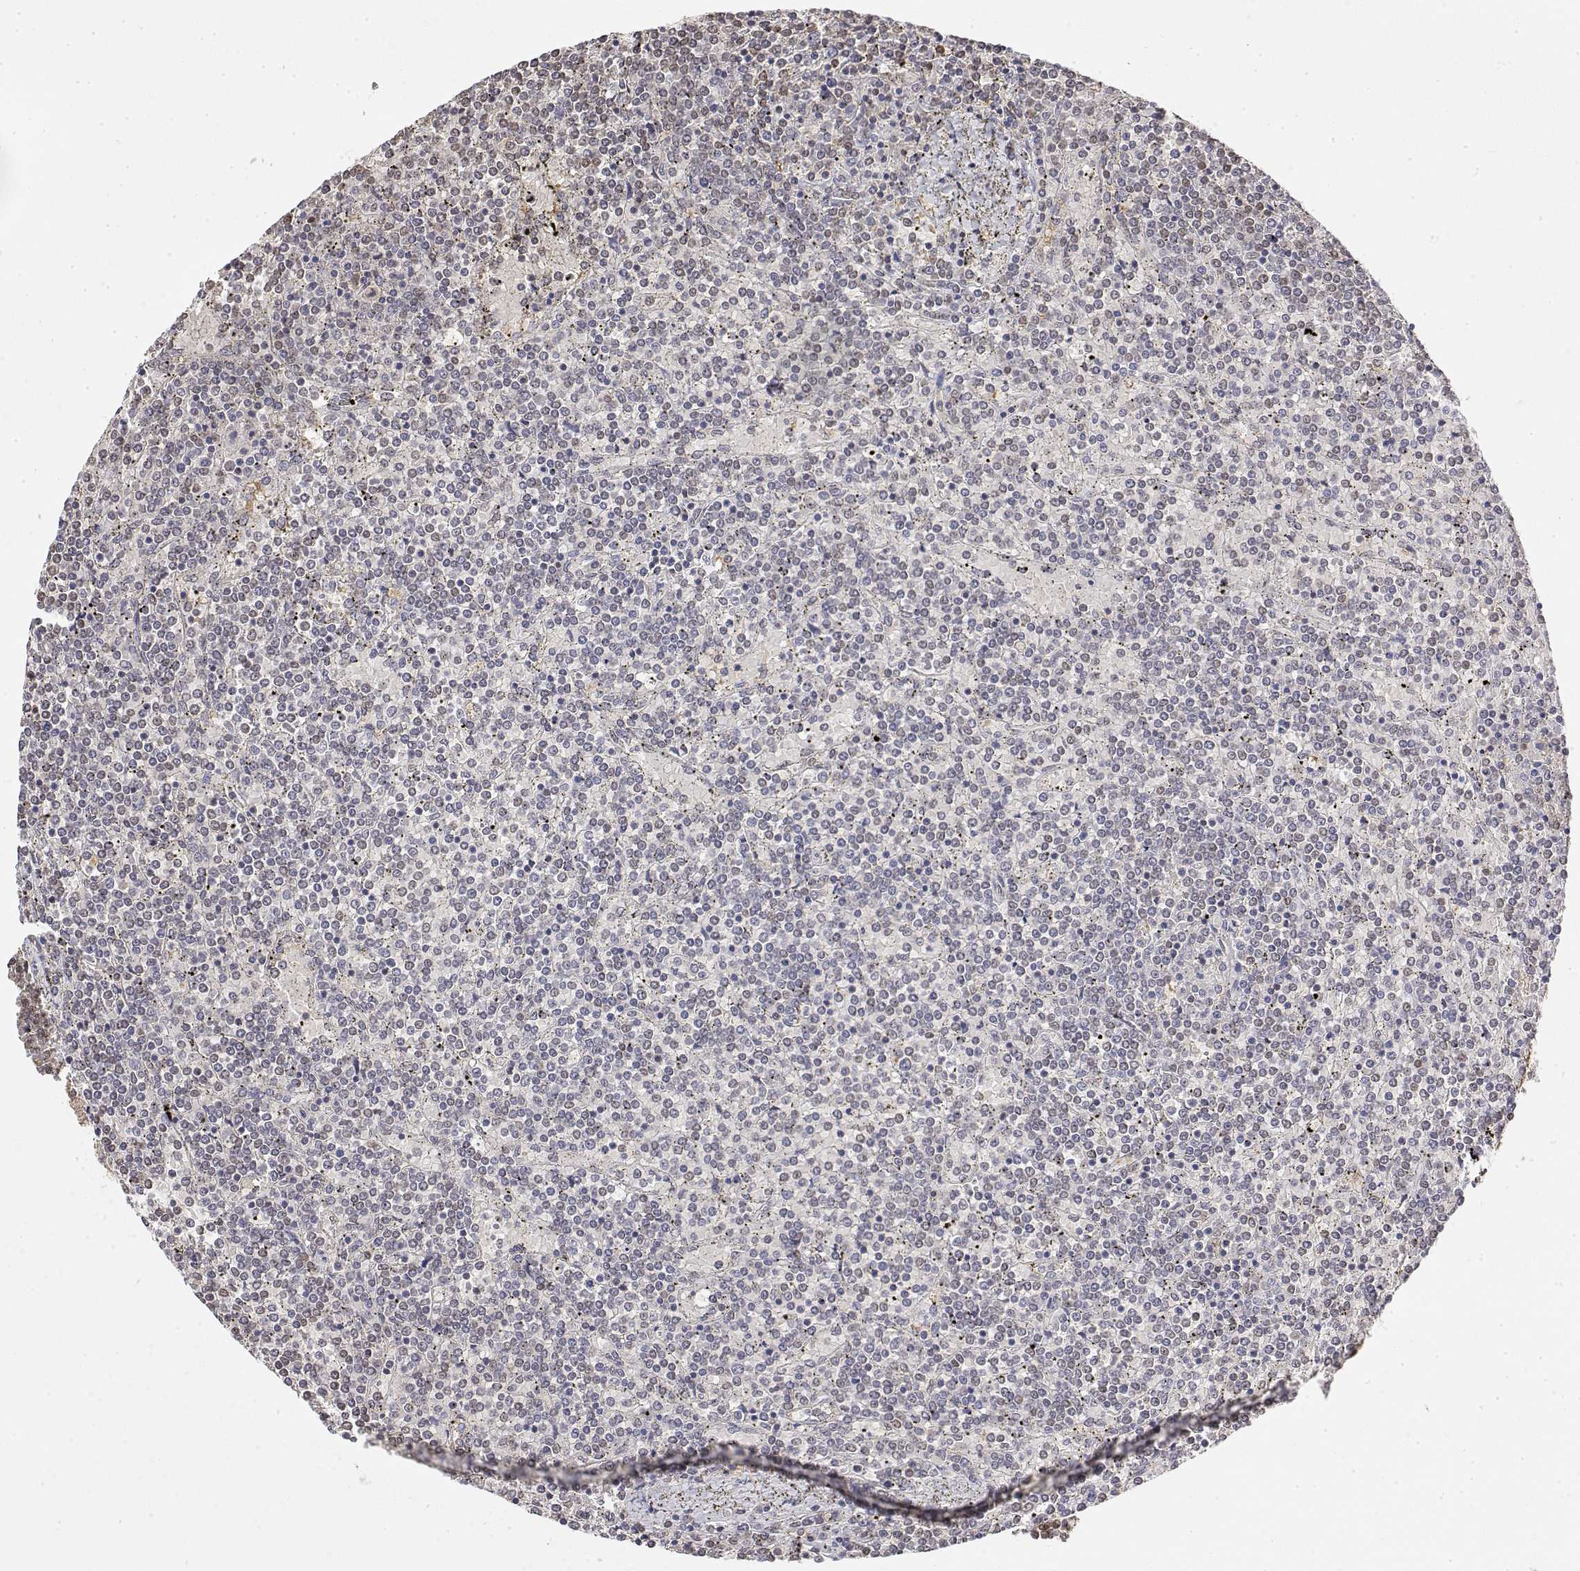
{"staining": {"intensity": "negative", "quantity": "none", "location": "none"}, "tissue": "lymphoma", "cell_type": "Tumor cells", "image_type": "cancer", "snomed": [{"axis": "morphology", "description": "Malignant lymphoma, non-Hodgkin's type, Low grade"}, {"axis": "topography", "description": "Spleen"}], "caption": "DAB immunohistochemical staining of human lymphoma displays no significant staining in tumor cells.", "gene": "TPI1", "patient": {"sex": "female", "age": 19}}